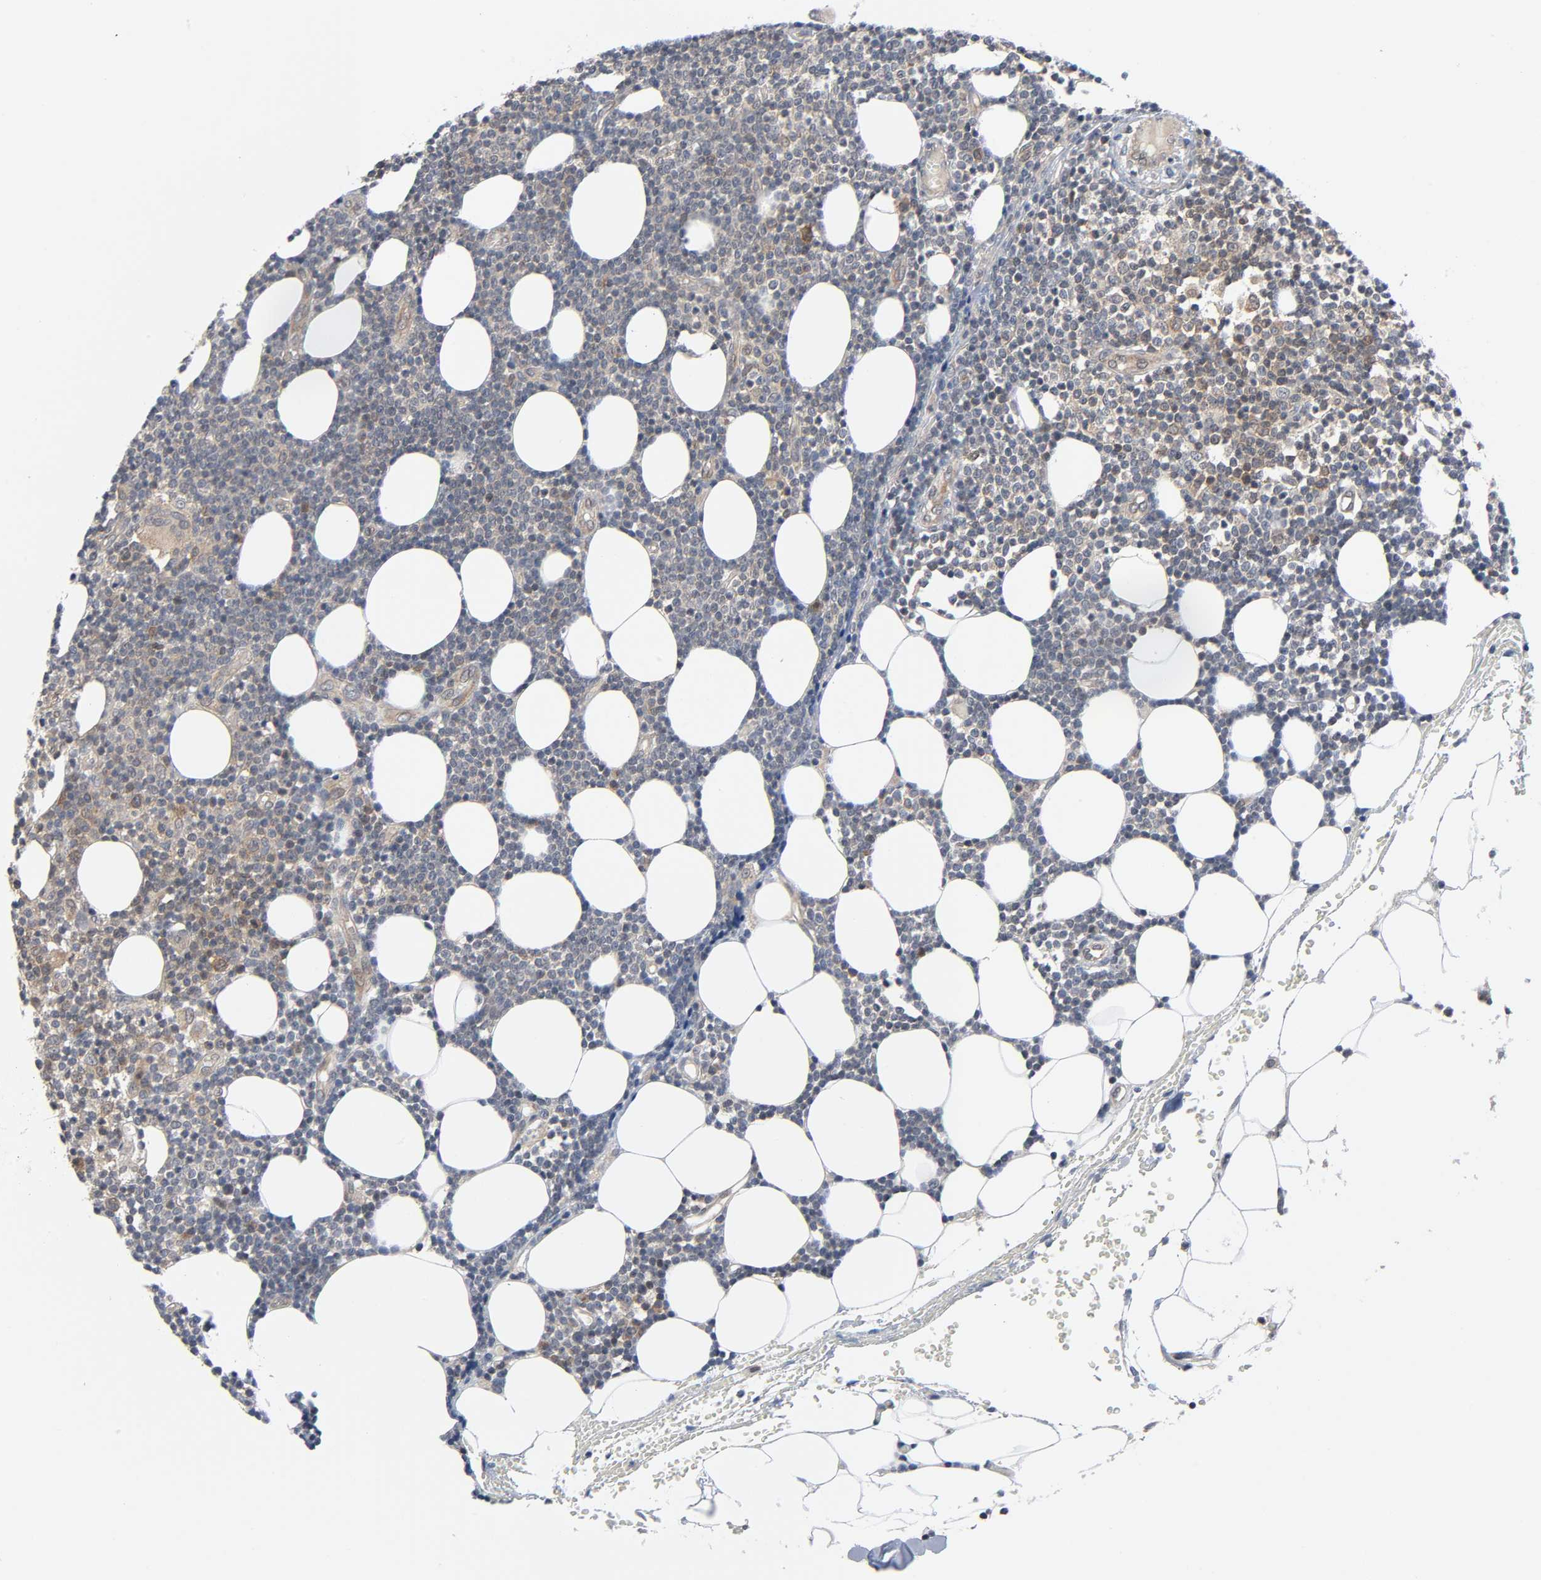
{"staining": {"intensity": "weak", "quantity": "25%-75%", "location": "cytoplasmic/membranous"}, "tissue": "lymphoma", "cell_type": "Tumor cells", "image_type": "cancer", "snomed": [{"axis": "morphology", "description": "Malignant lymphoma, non-Hodgkin's type, Low grade"}, {"axis": "topography", "description": "Soft tissue"}], "caption": "High-power microscopy captured an immunohistochemistry image of malignant lymphoma, non-Hodgkin's type (low-grade), revealing weak cytoplasmic/membranous positivity in about 25%-75% of tumor cells.", "gene": "MAPK8", "patient": {"sex": "male", "age": 92}}